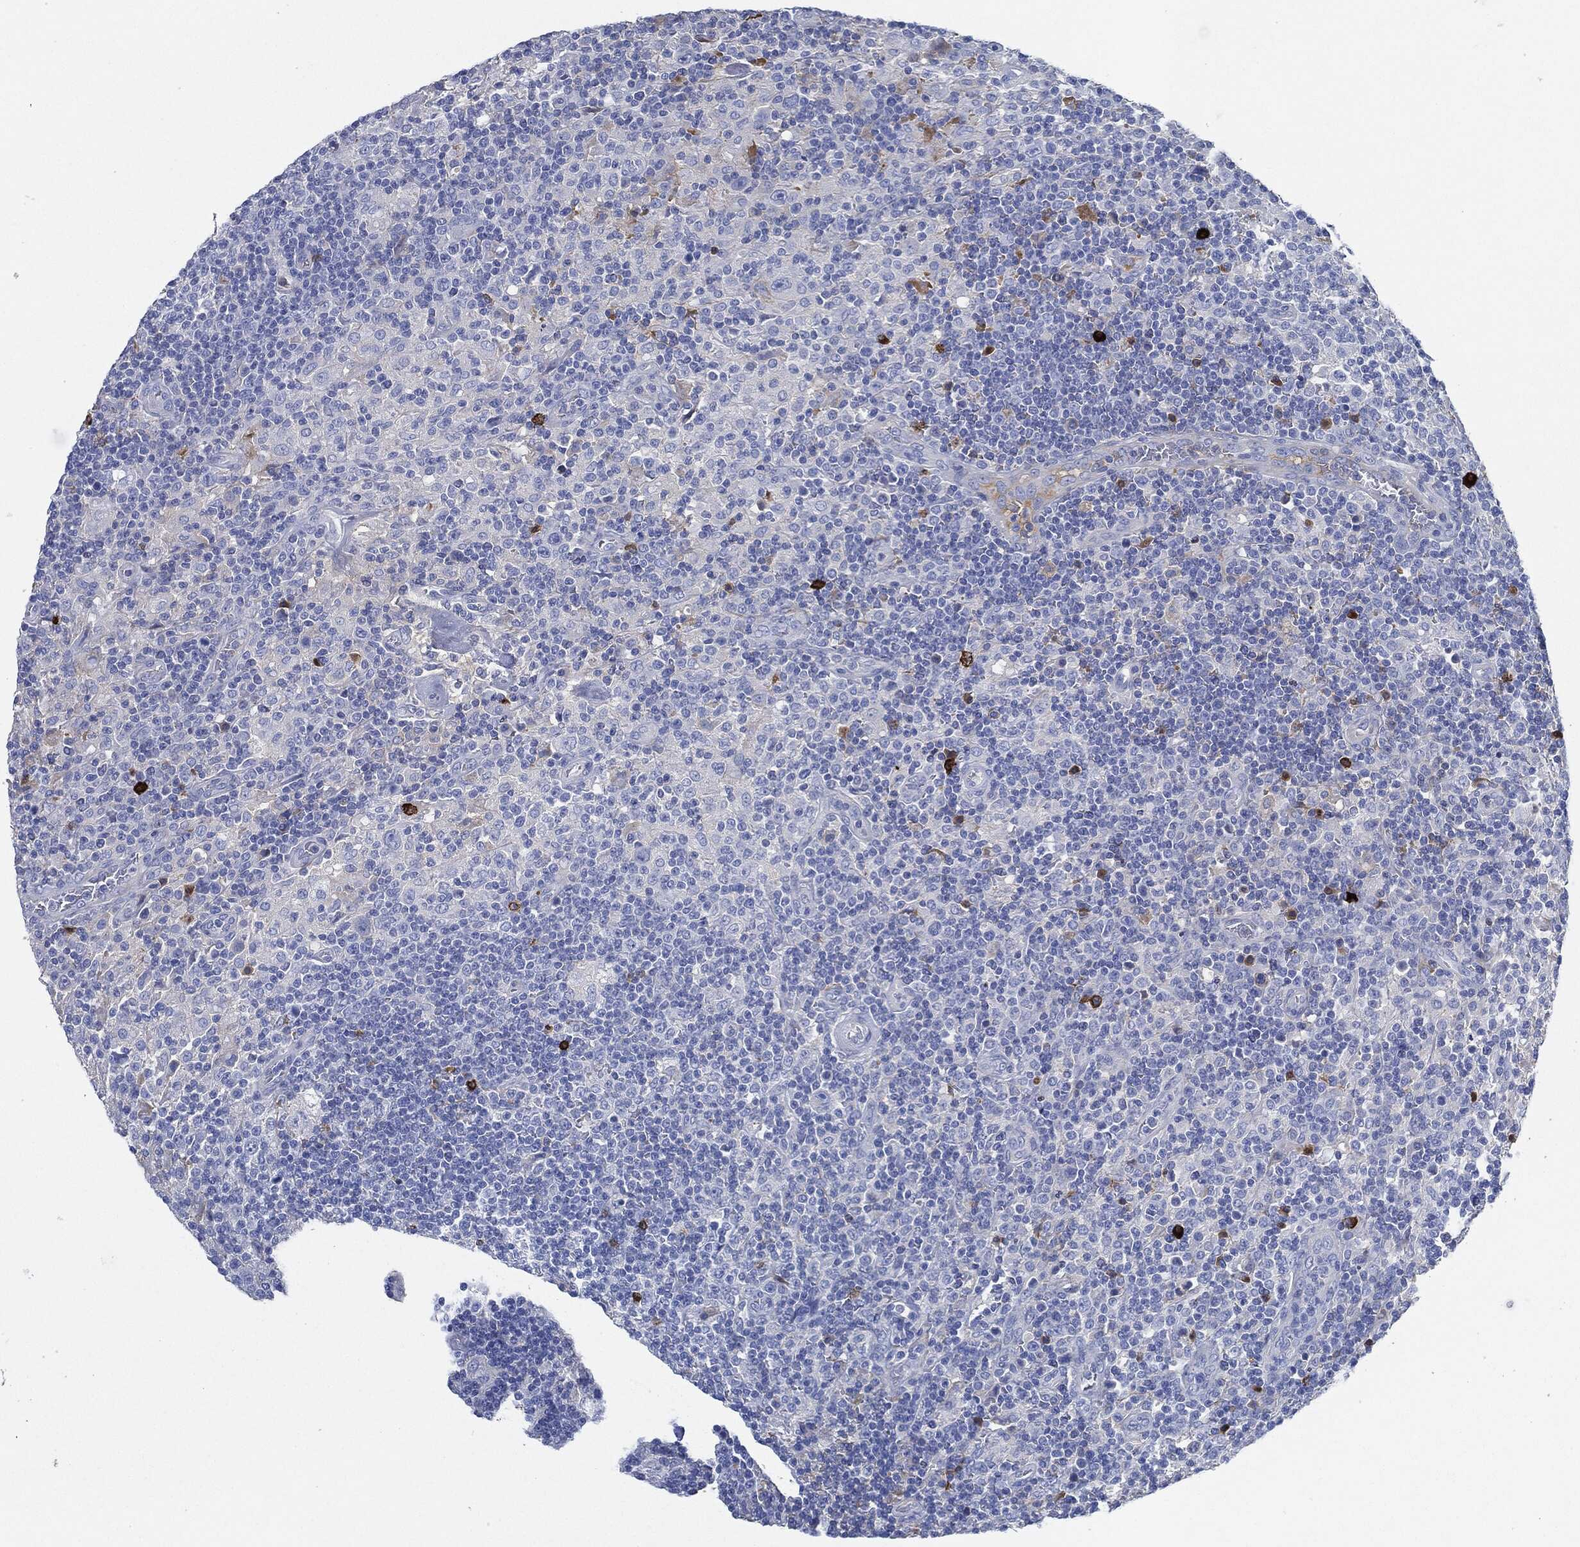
{"staining": {"intensity": "negative", "quantity": "none", "location": "none"}, "tissue": "lymphoma", "cell_type": "Tumor cells", "image_type": "cancer", "snomed": [{"axis": "morphology", "description": "Hodgkin's disease, NOS"}, {"axis": "topography", "description": "Lymph node"}], "caption": "This photomicrograph is of Hodgkin's disease stained with IHC to label a protein in brown with the nuclei are counter-stained blue. There is no expression in tumor cells. (DAB immunohistochemistry (IHC) with hematoxylin counter stain).", "gene": "IGLV6-57", "patient": {"sex": "male", "age": 70}}